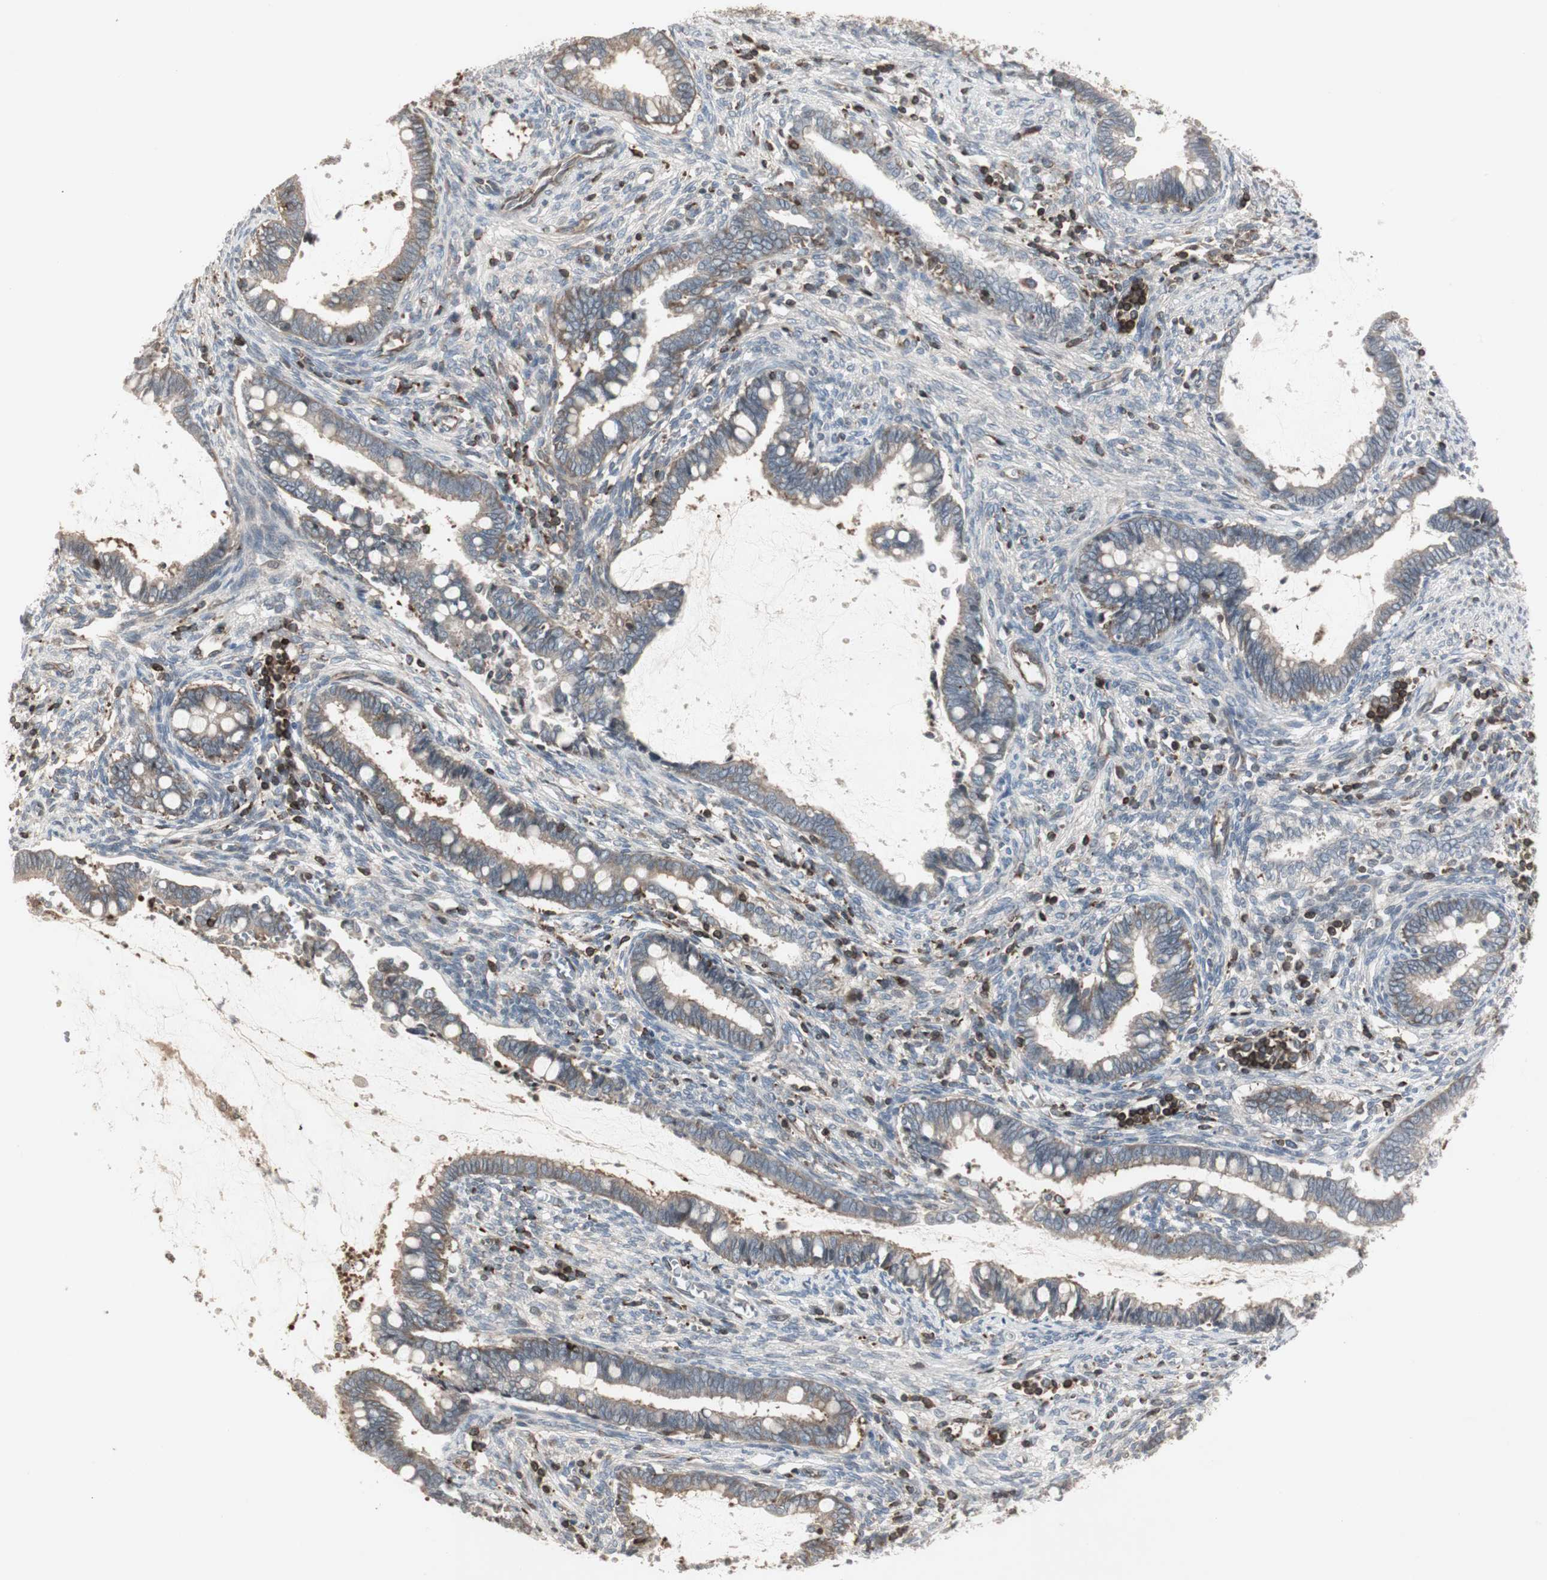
{"staining": {"intensity": "weak", "quantity": "25%-75%", "location": "cytoplasmic/membranous"}, "tissue": "cervical cancer", "cell_type": "Tumor cells", "image_type": "cancer", "snomed": [{"axis": "morphology", "description": "Adenocarcinoma, NOS"}, {"axis": "topography", "description": "Cervix"}], "caption": "A low amount of weak cytoplasmic/membranous staining is identified in approximately 25%-75% of tumor cells in cervical cancer (adenocarcinoma) tissue. Using DAB (3,3'-diaminobenzidine) (brown) and hematoxylin (blue) stains, captured at high magnification using brightfield microscopy.", "gene": "ARHGEF1", "patient": {"sex": "female", "age": 44}}